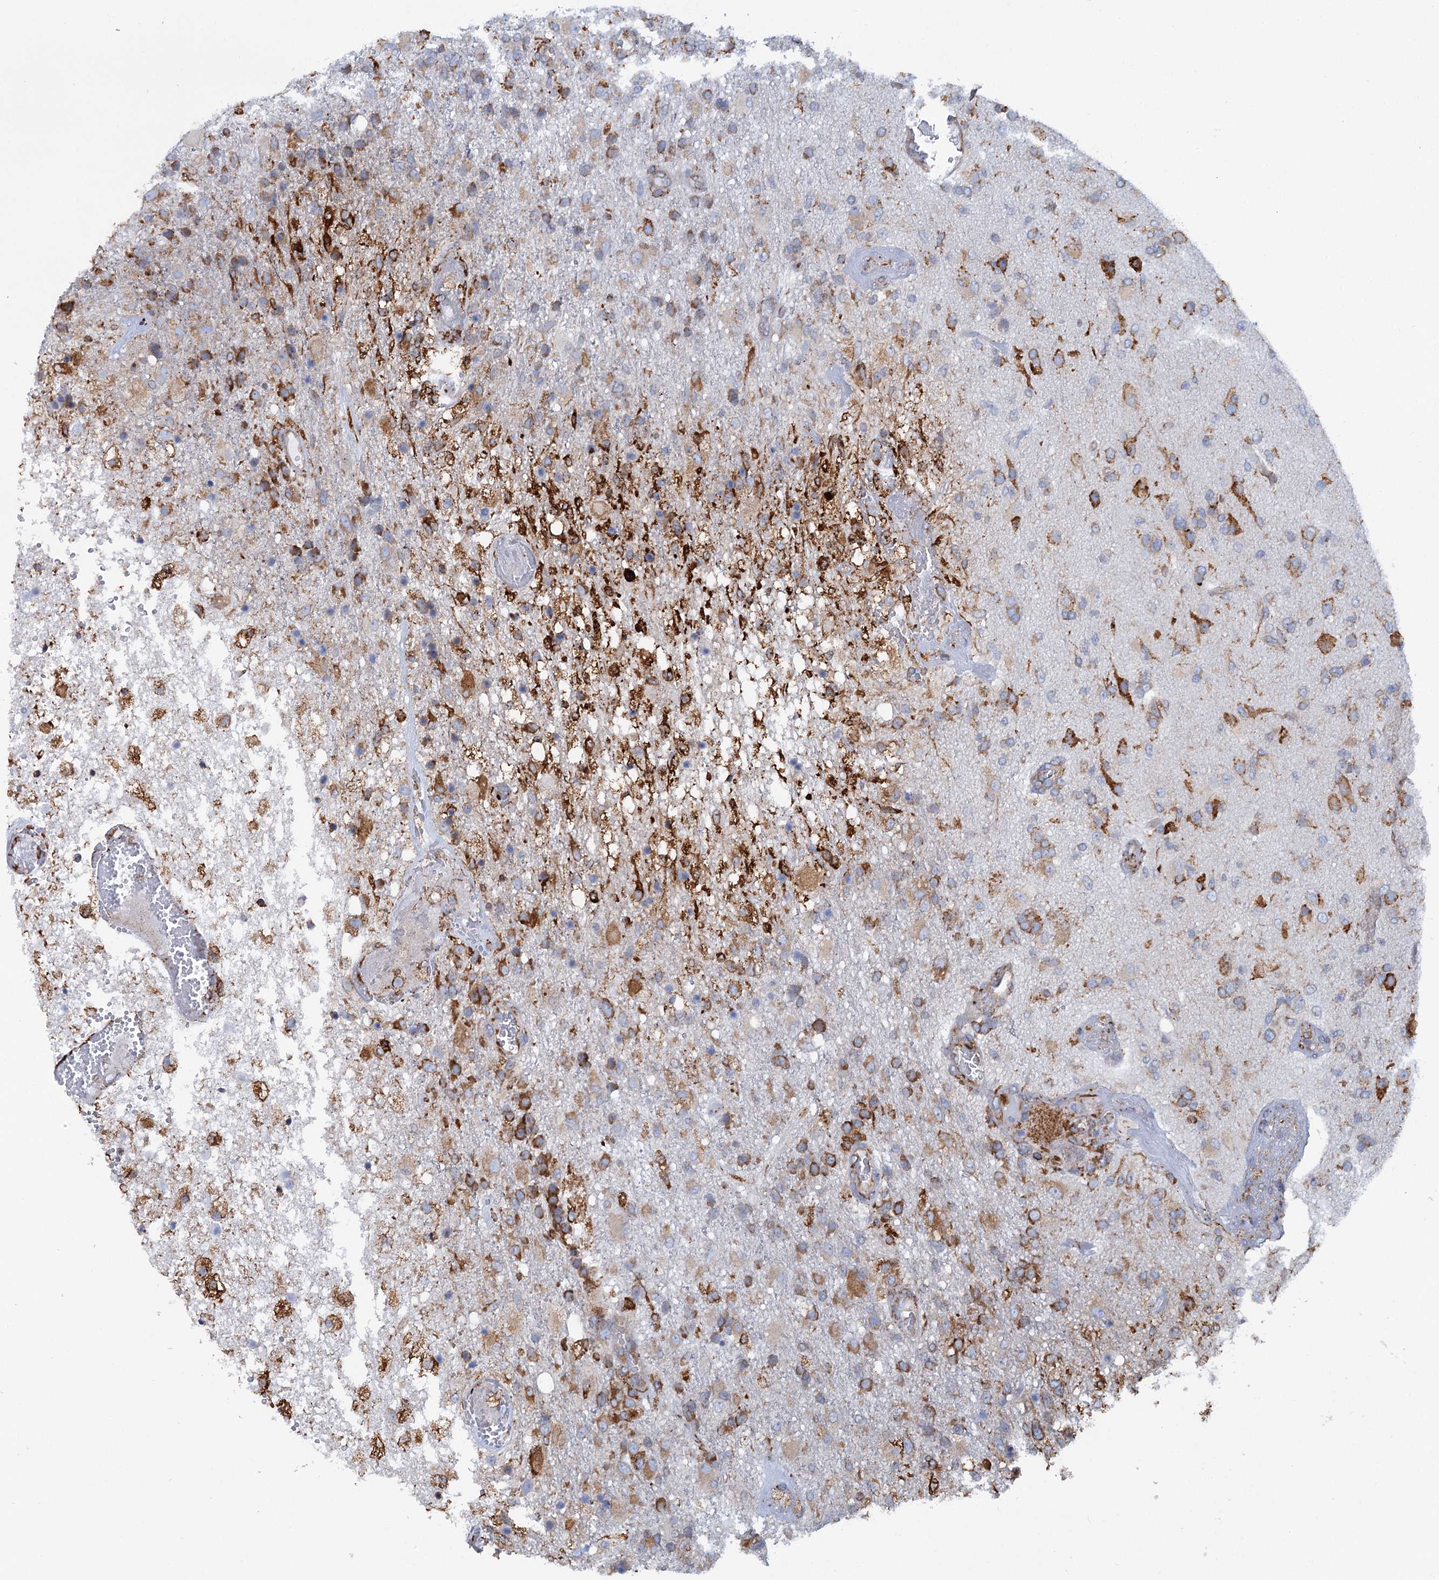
{"staining": {"intensity": "moderate", "quantity": "25%-75%", "location": "cytoplasmic/membranous"}, "tissue": "glioma", "cell_type": "Tumor cells", "image_type": "cancer", "snomed": [{"axis": "morphology", "description": "Glioma, malignant, High grade"}, {"axis": "topography", "description": "Brain"}], "caption": "Human high-grade glioma (malignant) stained with a protein marker exhibits moderate staining in tumor cells.", "gene": "SHE", "patient": {"sex": "female", "age": 74}}